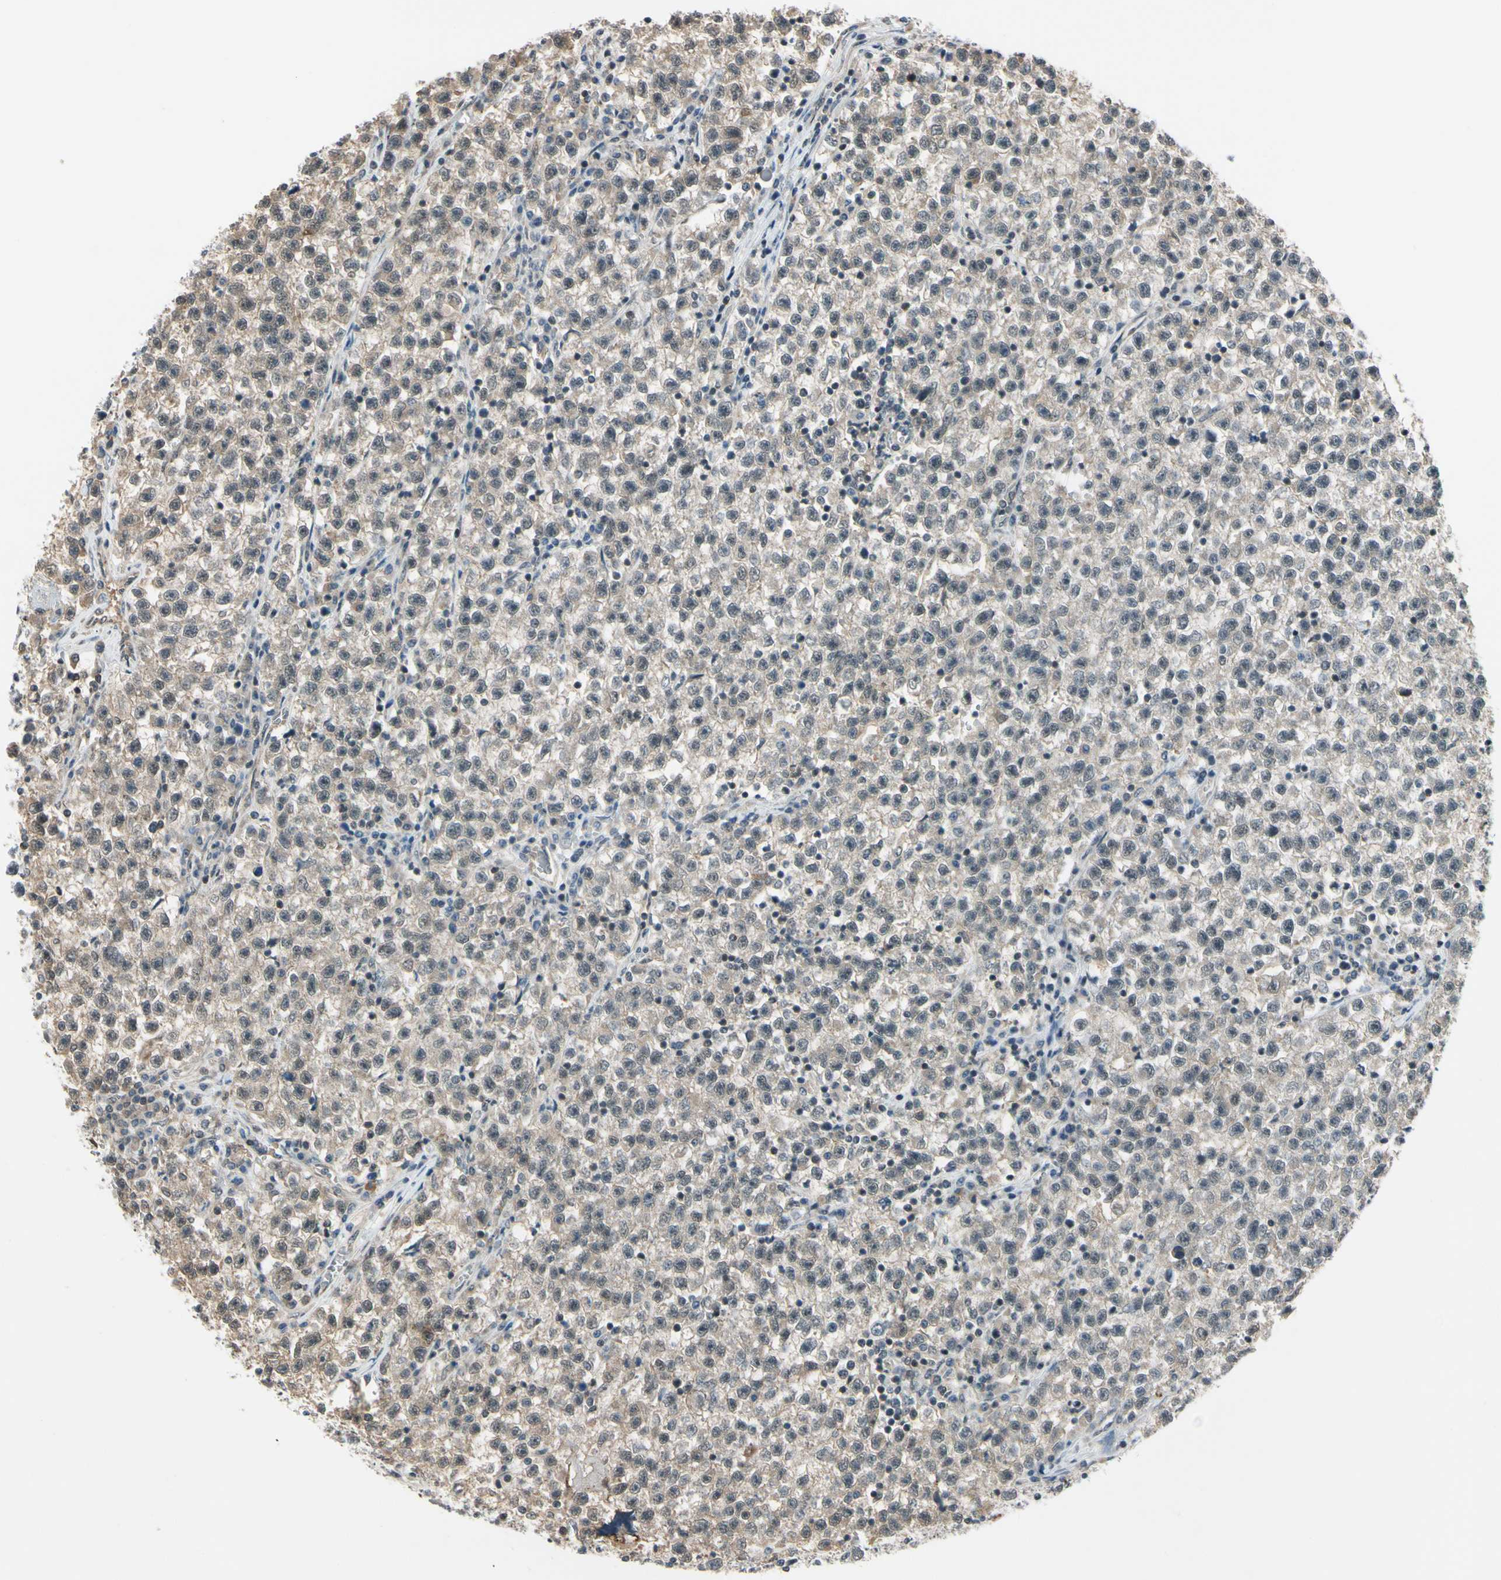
{"staining": {"intensity": "weak", "quantity": ">75%", "location": "cytoplasmic/membranous"}, "tissue": "testis cancer", "cell_type": "Tumor cells", "image_type": "cancer", "snomed": [{"axis": "morphology", "description": "Seminoma, NOS"}, {"axis": "topography", "description": "Testis"}], "caption": "High-power microscopy captured an immunohistochemistry (IHC) photomicrograph of testis cancer (seminoma), revealing weak cytoplasmic/membranous positivity in about >75% of tumor cells.", "gene": "TAF12", "patient": {"sex": "male", "age": 22}}